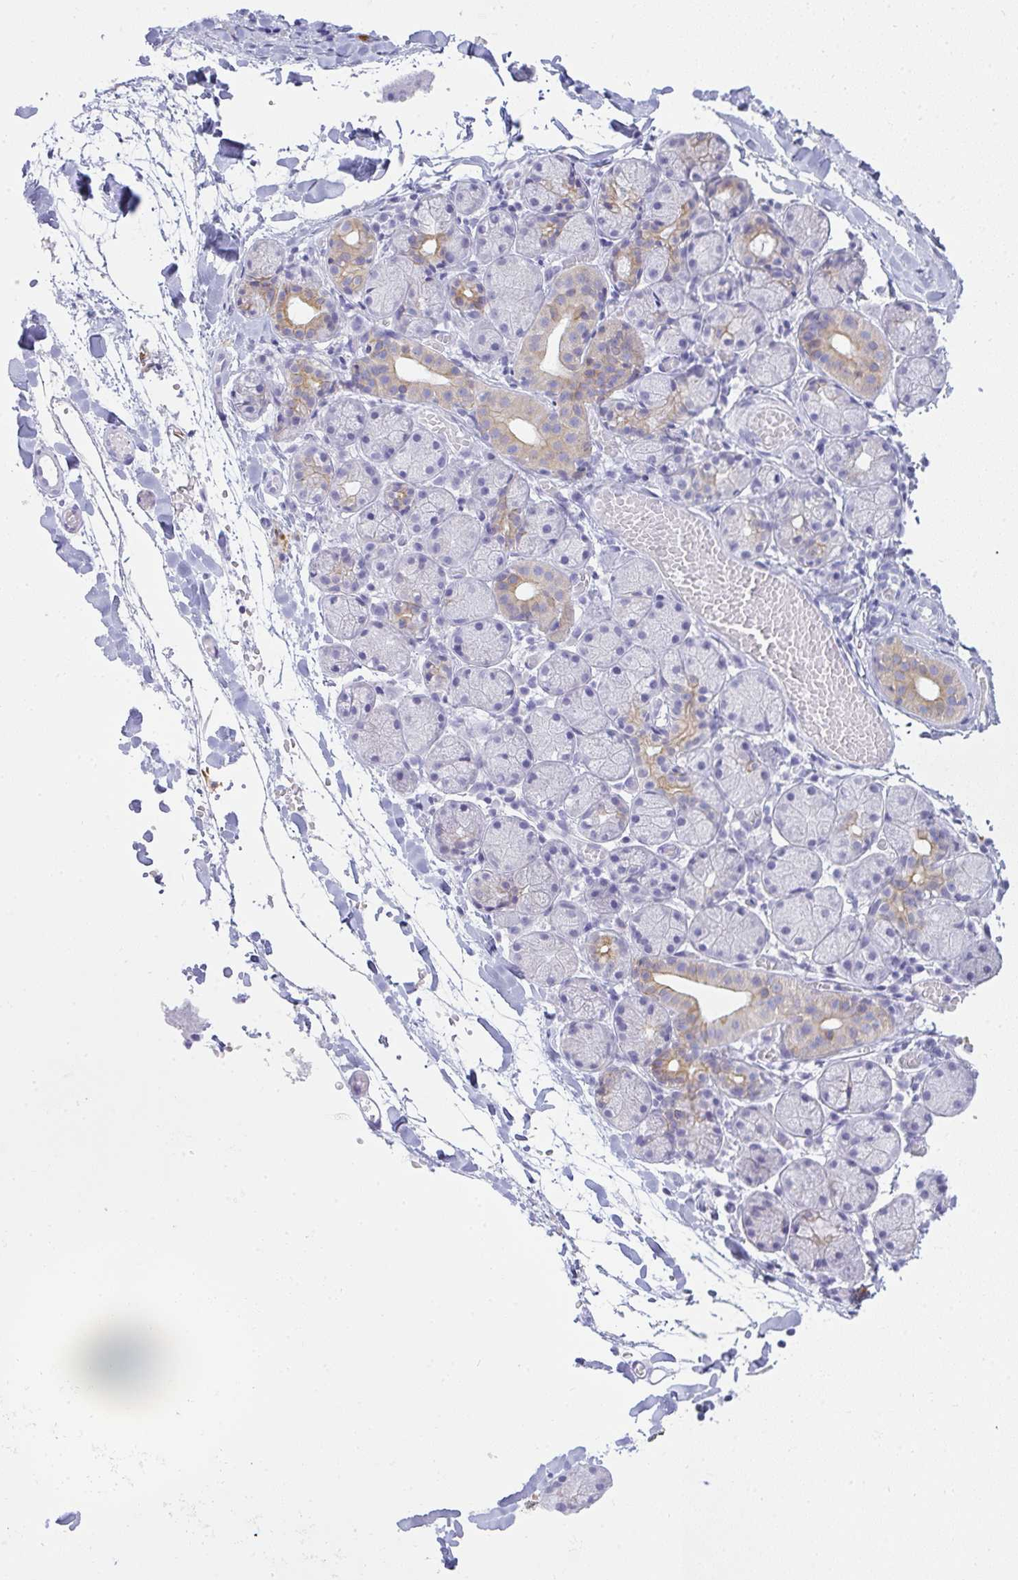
{"staining": {"intensity": "weak", "quantity": "<25%", "location": "cytoplasmic/membranous"}, "tissue": "salivary gland", "cell_type": "Glandular cells", "image_type": "normal", "snomed": [{"axis": "morphology", "description": "Normal tissue, NOS"}, {"axis": "topography", "description": "Salivary gland"}], "caption": "IHC of unremarkable human salivary gland displays no expression in glandular cells.", "gene": "OR5J2", "patient": {"sex": "female", "age": 24}}